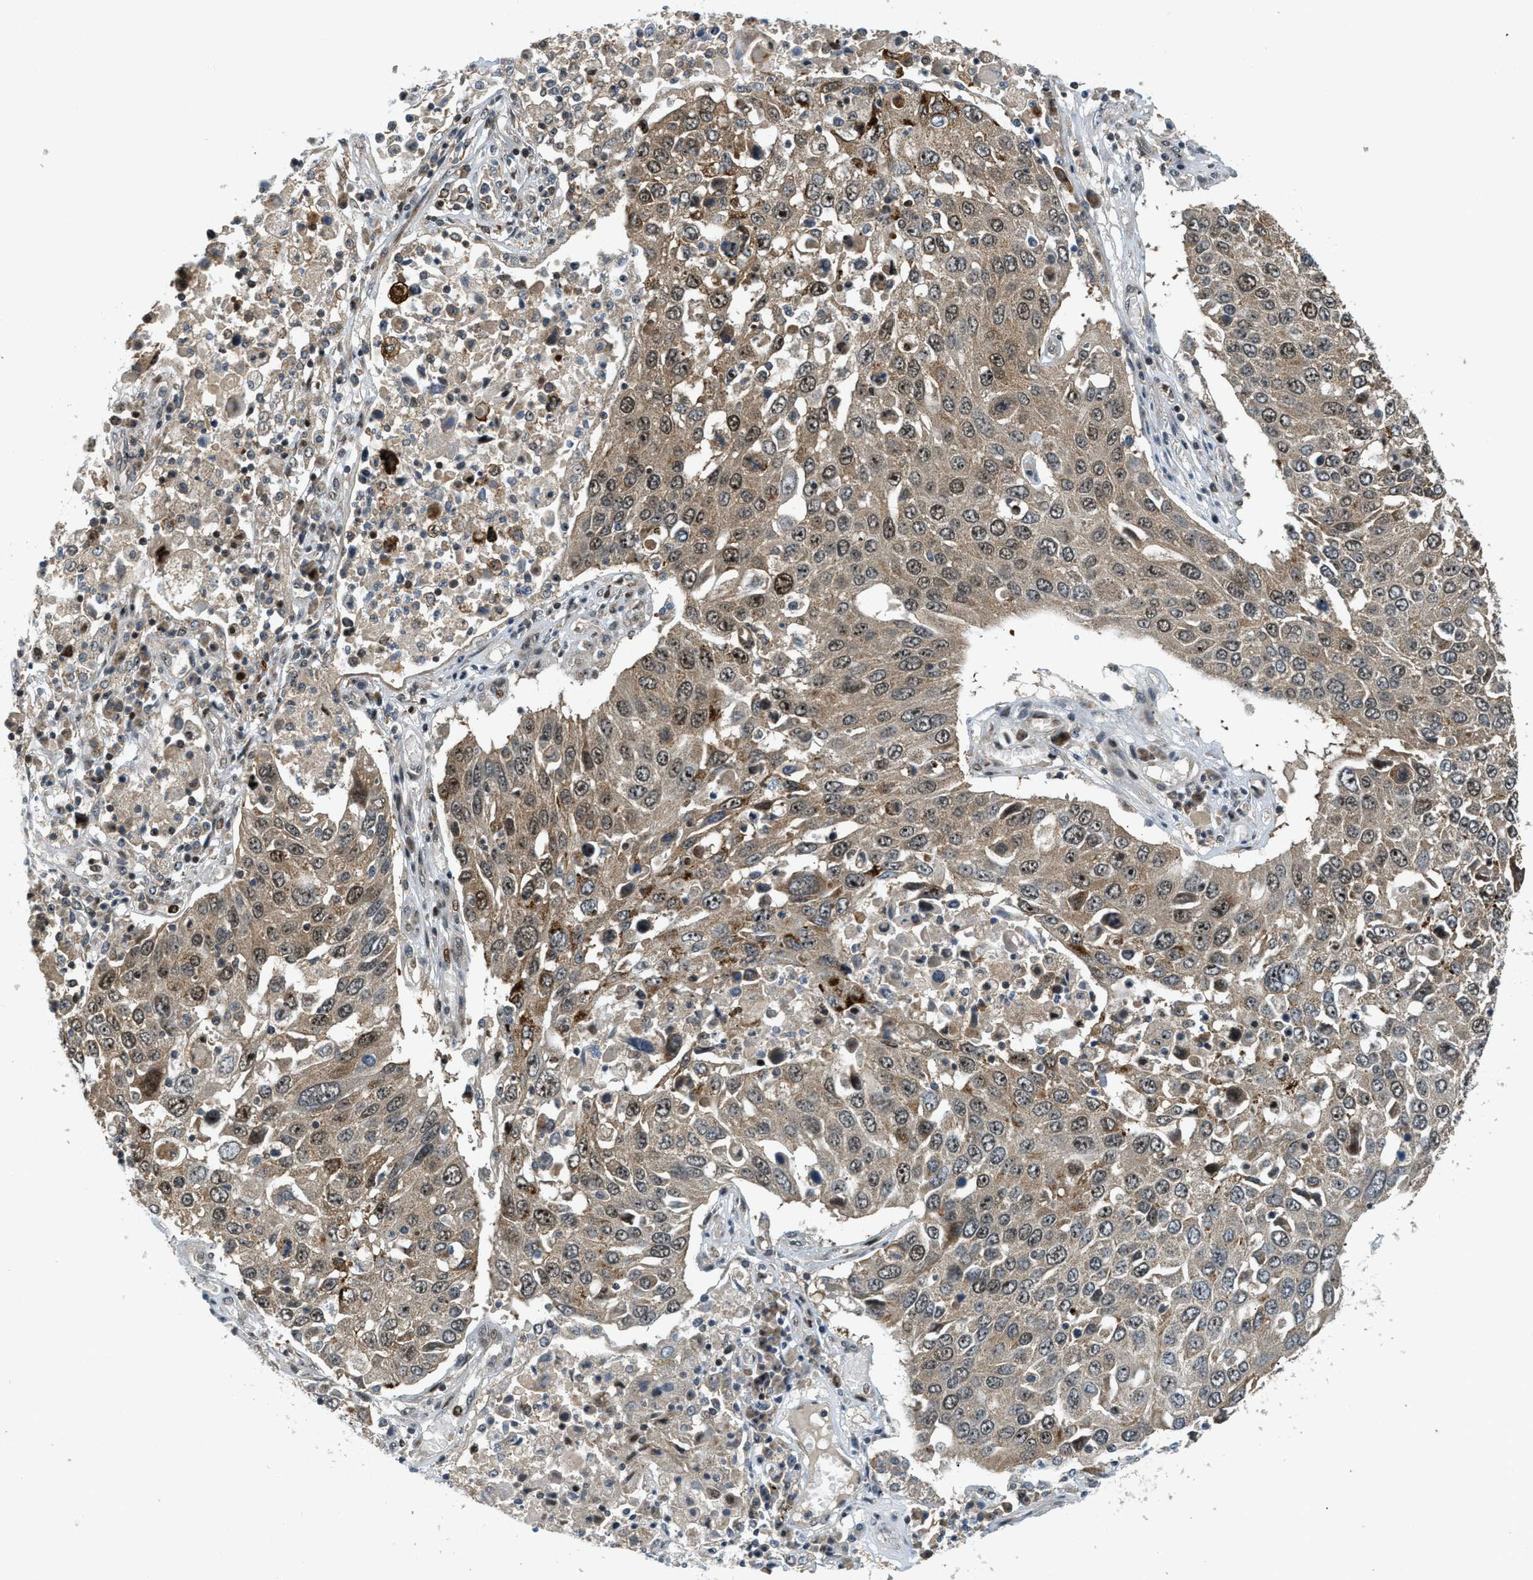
{"staining": {"intensity": "moderate", "quantity": "25%-75%", "location": "cytoplasmic/membranous,nuclear"}, "tissue": "lung cancer", "cell_type": "Tumor cells", "image_type": "cancer", "snomed": [{"axis": "morphology", "description": "Squamous cell carcinoma, NOS"}, {"axis": "topography", "description": "Lung"}], "caption": "DAB immunohistochemical staining of human lung cancer (squamous cell carcinoma) shows moderate cytoplasmic/membranous and nuclear protein expression in about 25%-75% of tumor cells.", "gene": "TRAPPC14", "patient": {"sex": "male", "age": 65}}